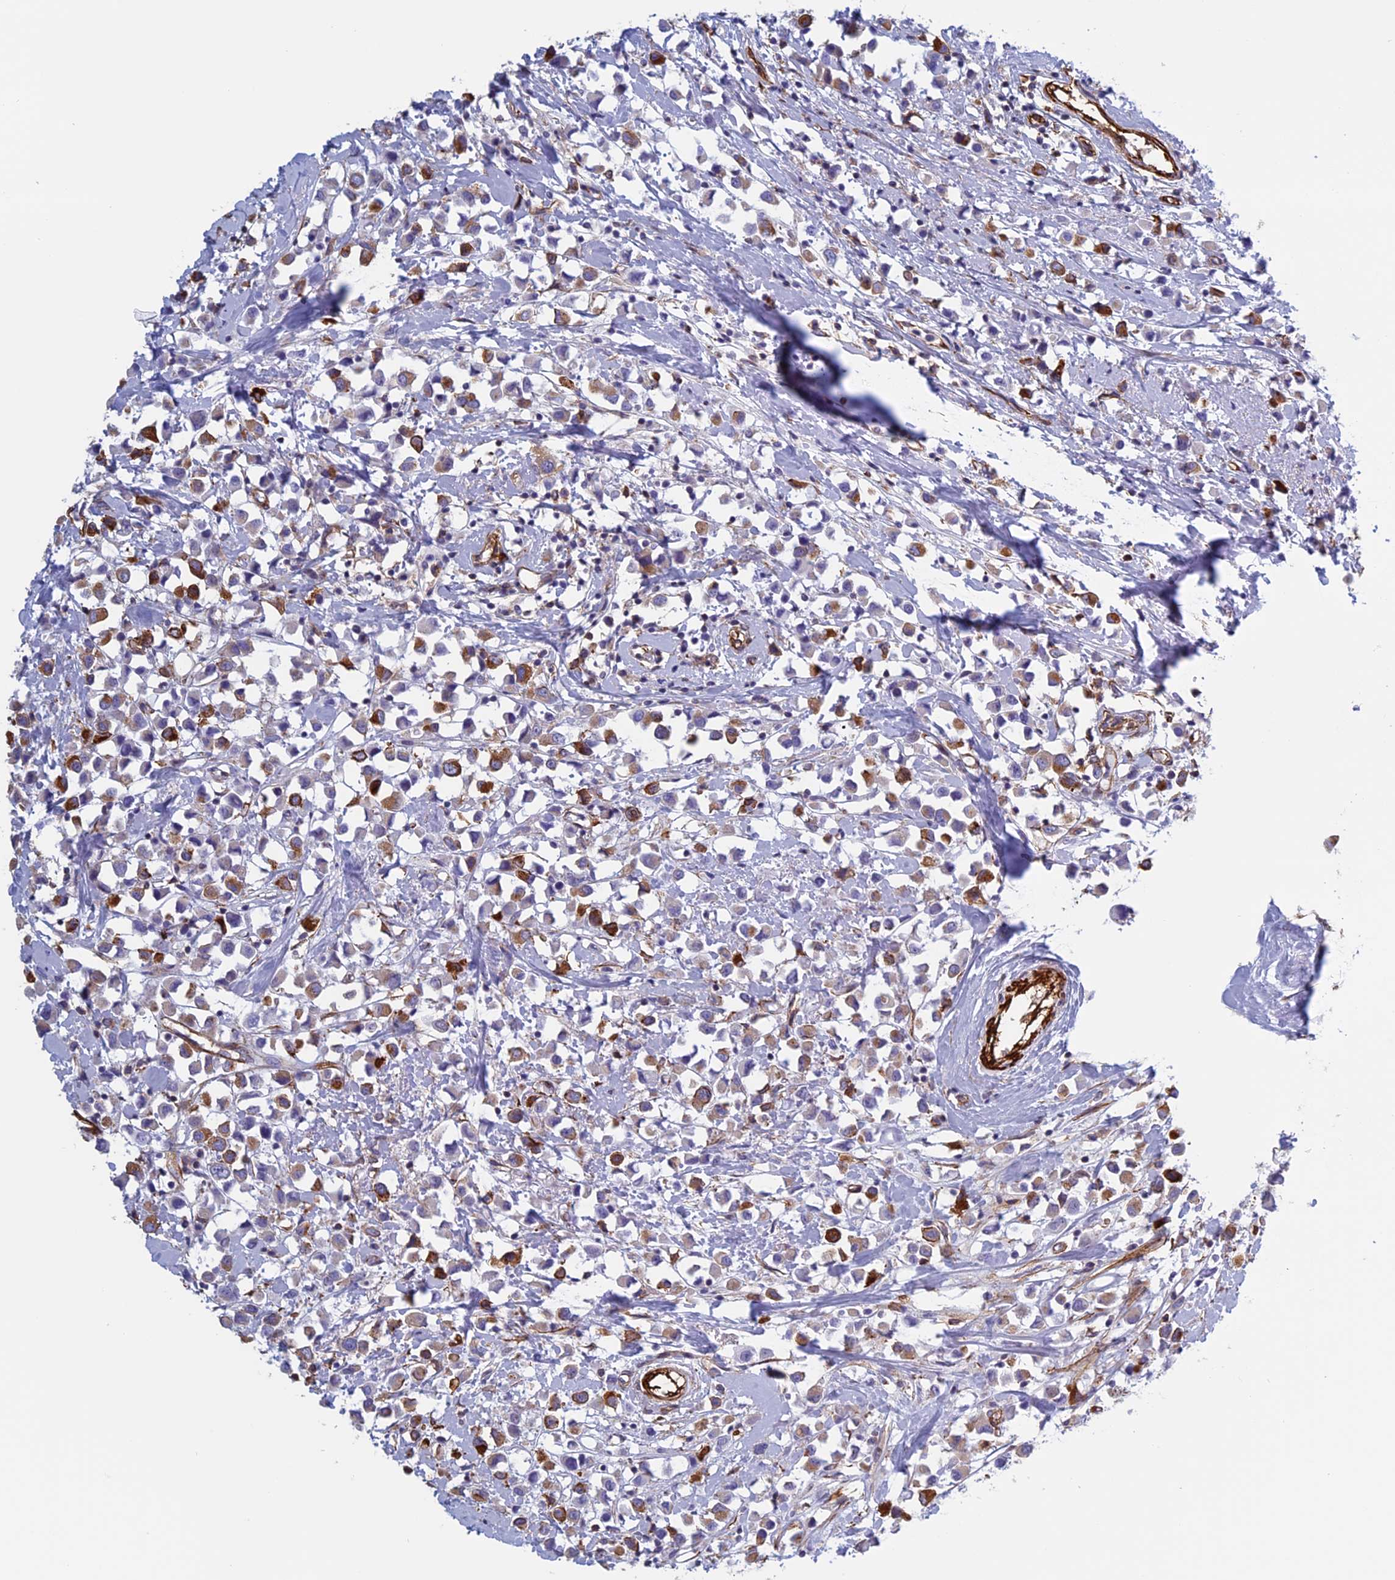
{"staining": {"intensity": "strong", "quantity": "25%-75%", "location": "cytoplasmic/membranous"}, "tissue": "breast cancer", "cell_type": "Tumor cells", "image_type": "cancer", "snomed": [{"axis": "morphology", "description": "Duct carcinoma"}, {"axis": "topography", "description": "Breast"}], "caption": "Breast cancer tissue demonstrates strong cytoplasmic/membranous positivity in approximately 25%-75% of tumor cells, visualized by immunohistochemistry.", "gene": "ANGPTL2", "patient": {"sex": "female", "age": 61}}